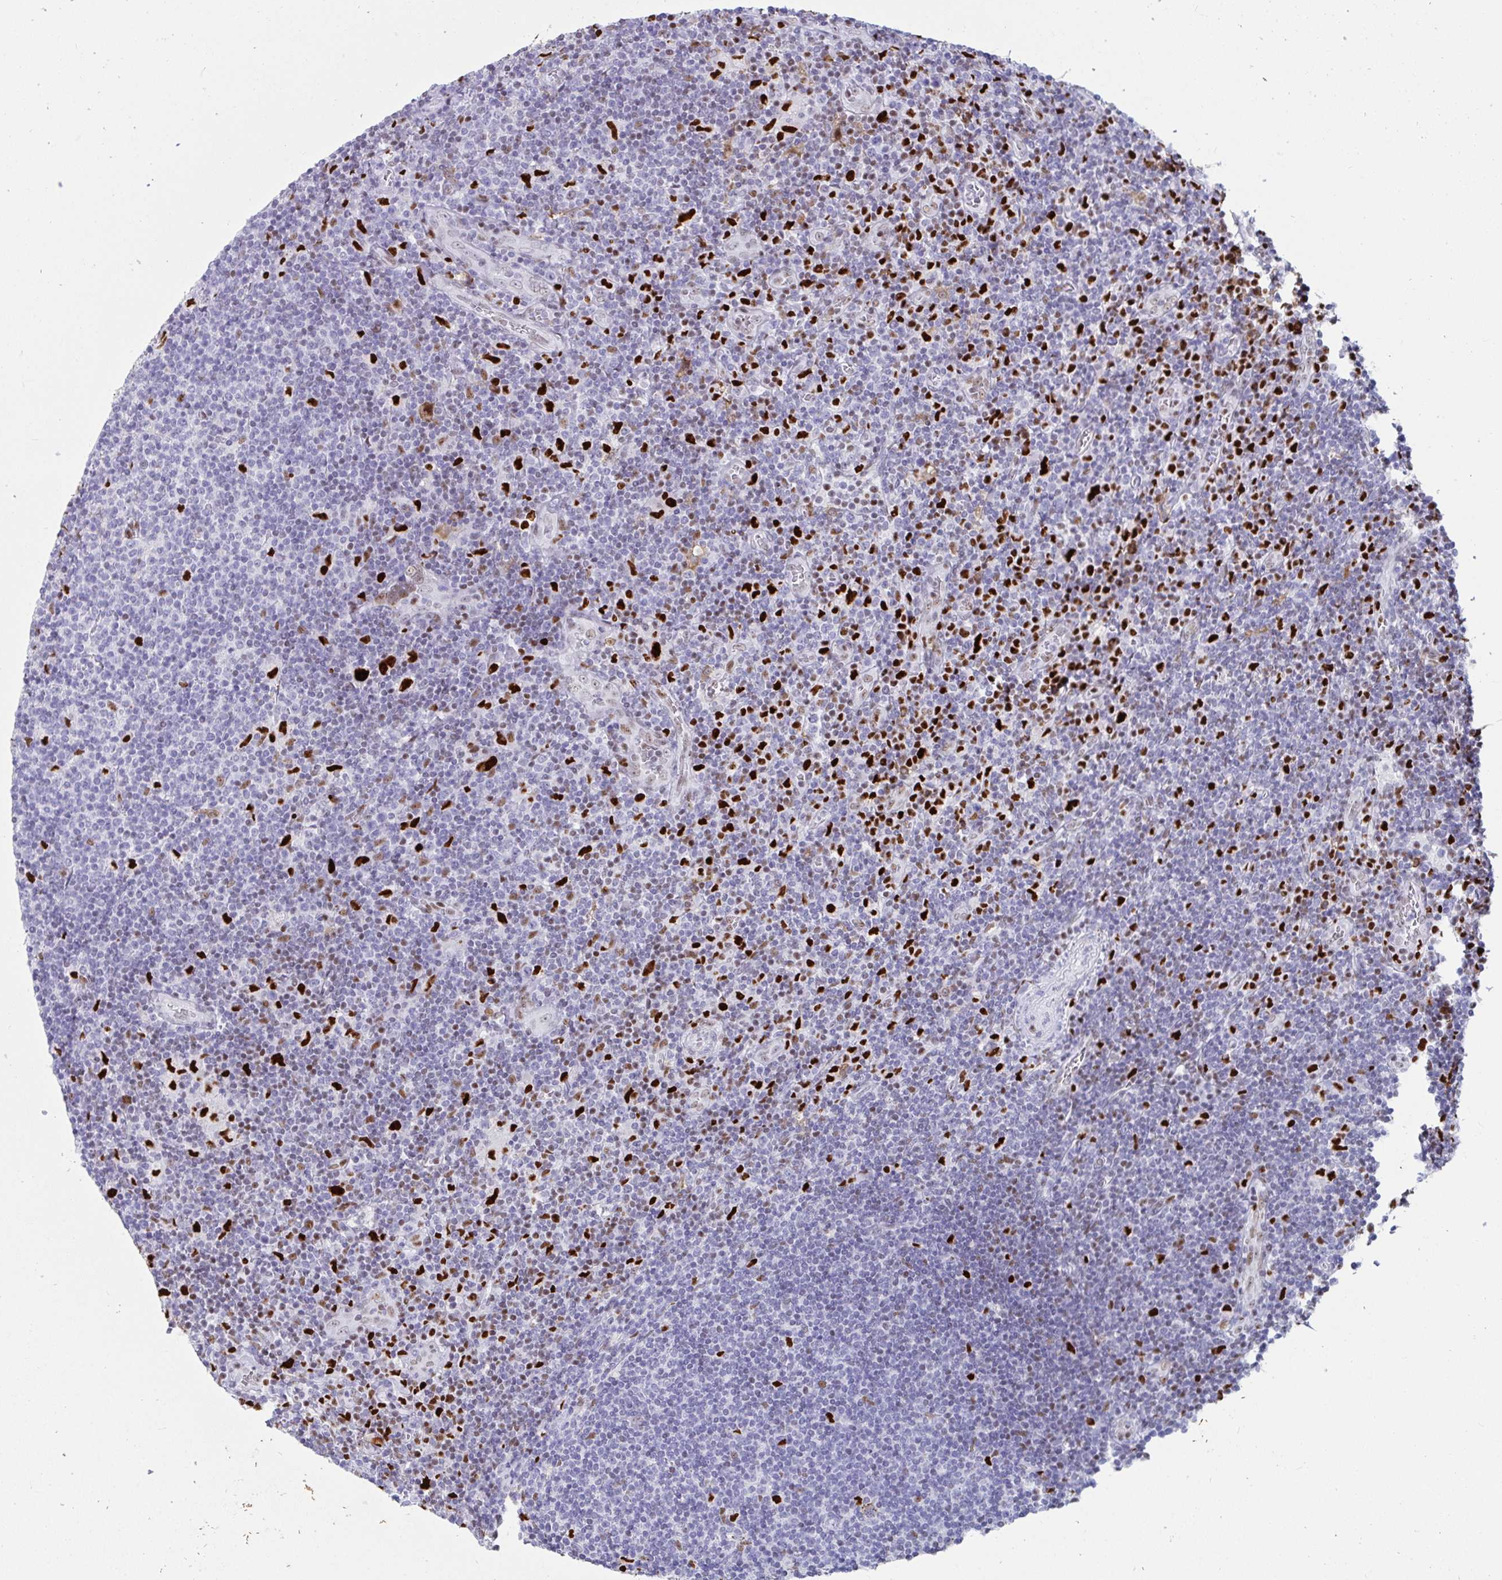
{"staining": {"intensity": "moderate", "quantity": "<25%", "location": "nuclear"}, "tissue": "lymphoma", "cell_type": "Tumor cells", "image_type": "cancer", "snomed": [{"axis": "morphology", "description": "Hodgkin's disease, NOS"}, {"axis": "topography", "description": "Lymph node"}], "caption": "Protein staining of Hodgkin's disease tissue displays moderate nuclear staining in about <25% of tumor cells. (DAB IHC, brown staining for protein, blue staining for nuclei).", "gene": "ZNF586", "patient": {"sex": "male", "age": 40}}